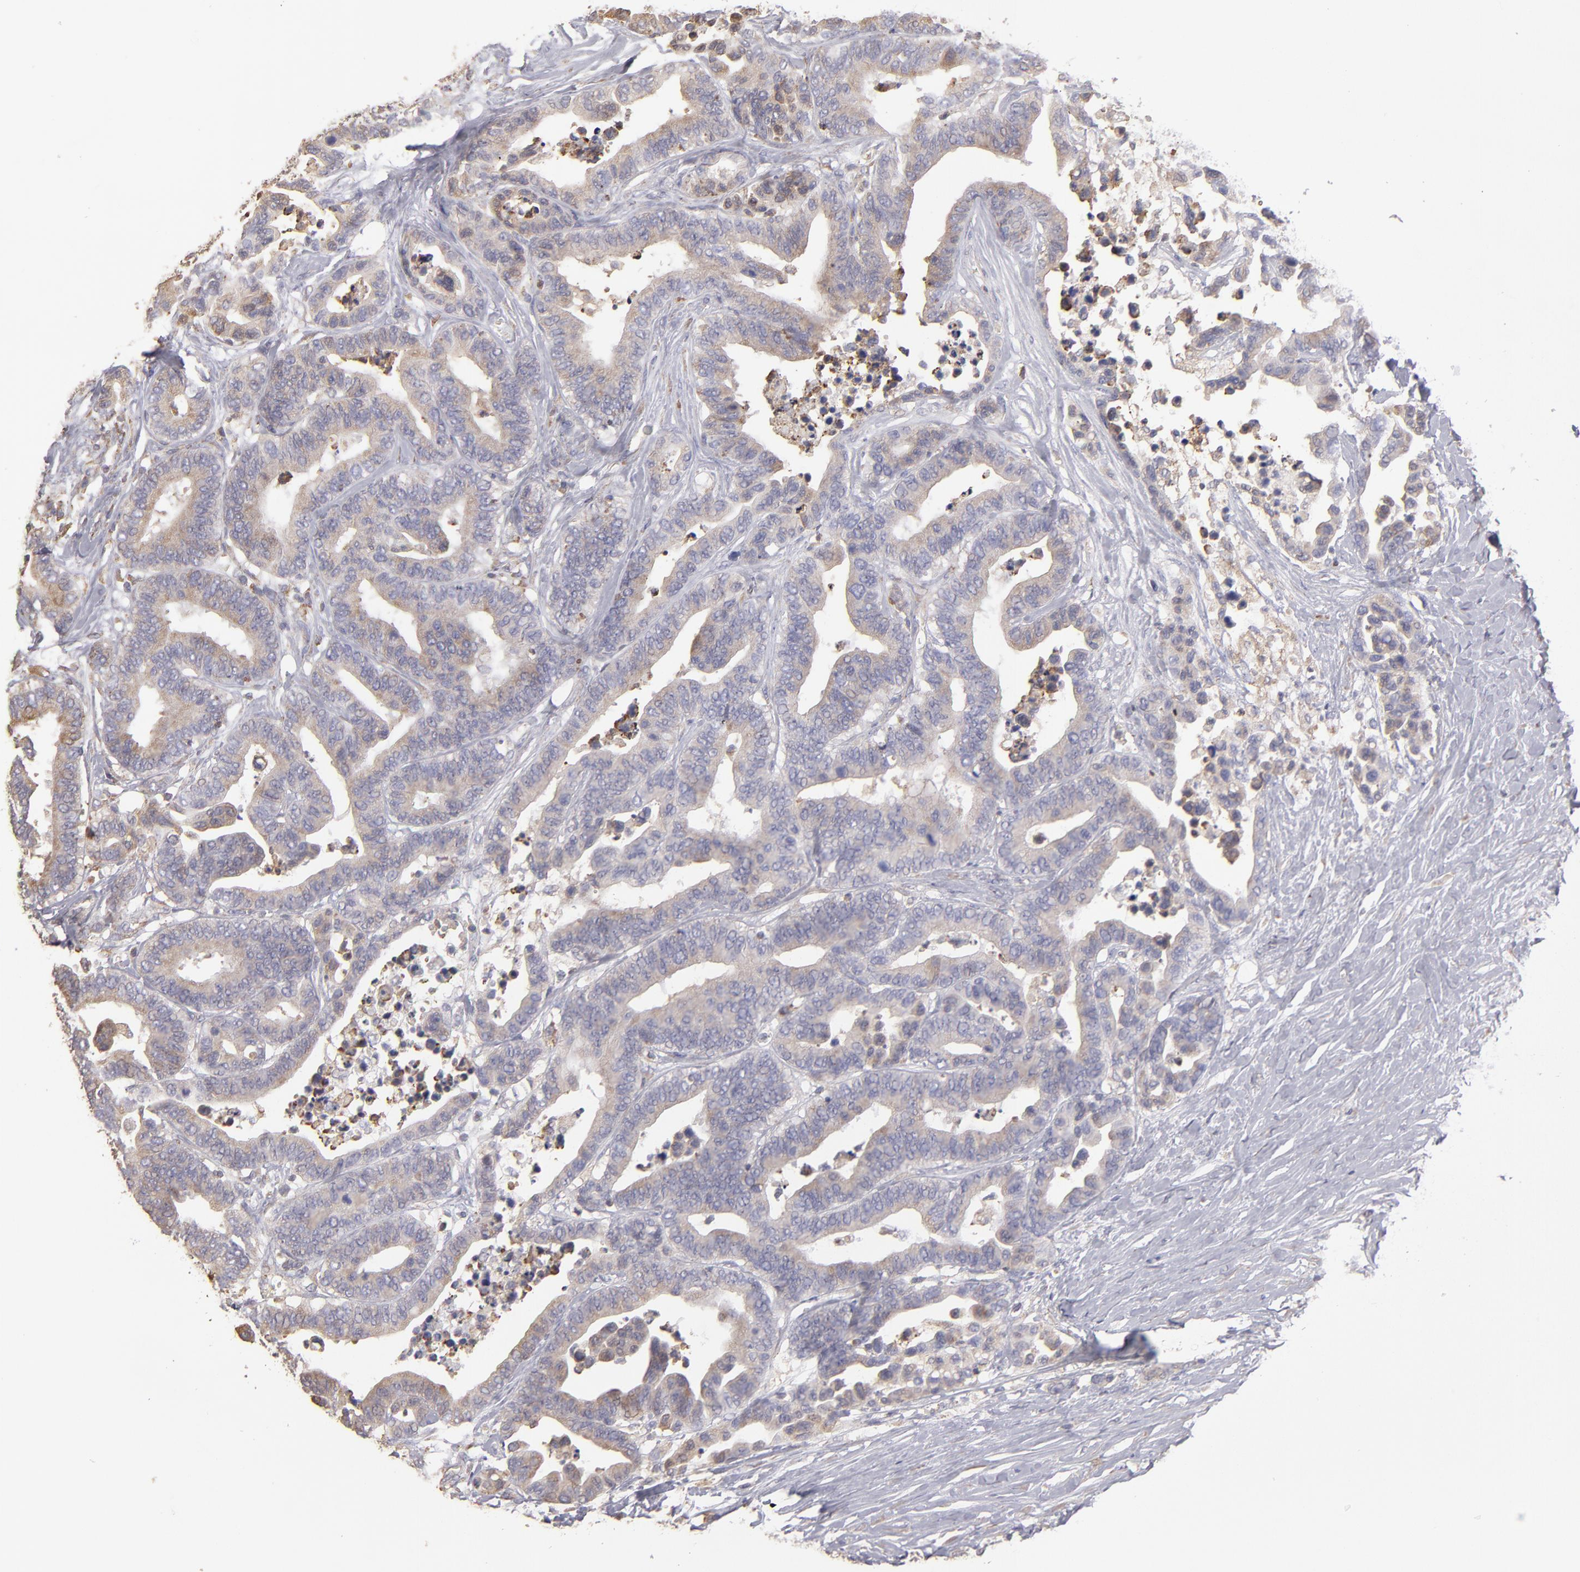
{"staining": {"intensity": "weak", "quantity": ">75%", "location": "cytoplasmic/membranous"}, "tissue": "colorectal cancer", "cell_type": "Tumor cells", "image_type": "cancer", "snomed": [{"axis": "morphology", "description": "Adenocarcinoma, NOS"}, {"axis": "topography", "description": "Colon"}], "caption": "A histopathology image of human colorectal cancer (adenocarcinoma) stained for a protein displays weak cytoplasmic/membranous brown staining in tumor cells.", "gene": "CALR", "patient": {"sex": "male", "age": 82}}